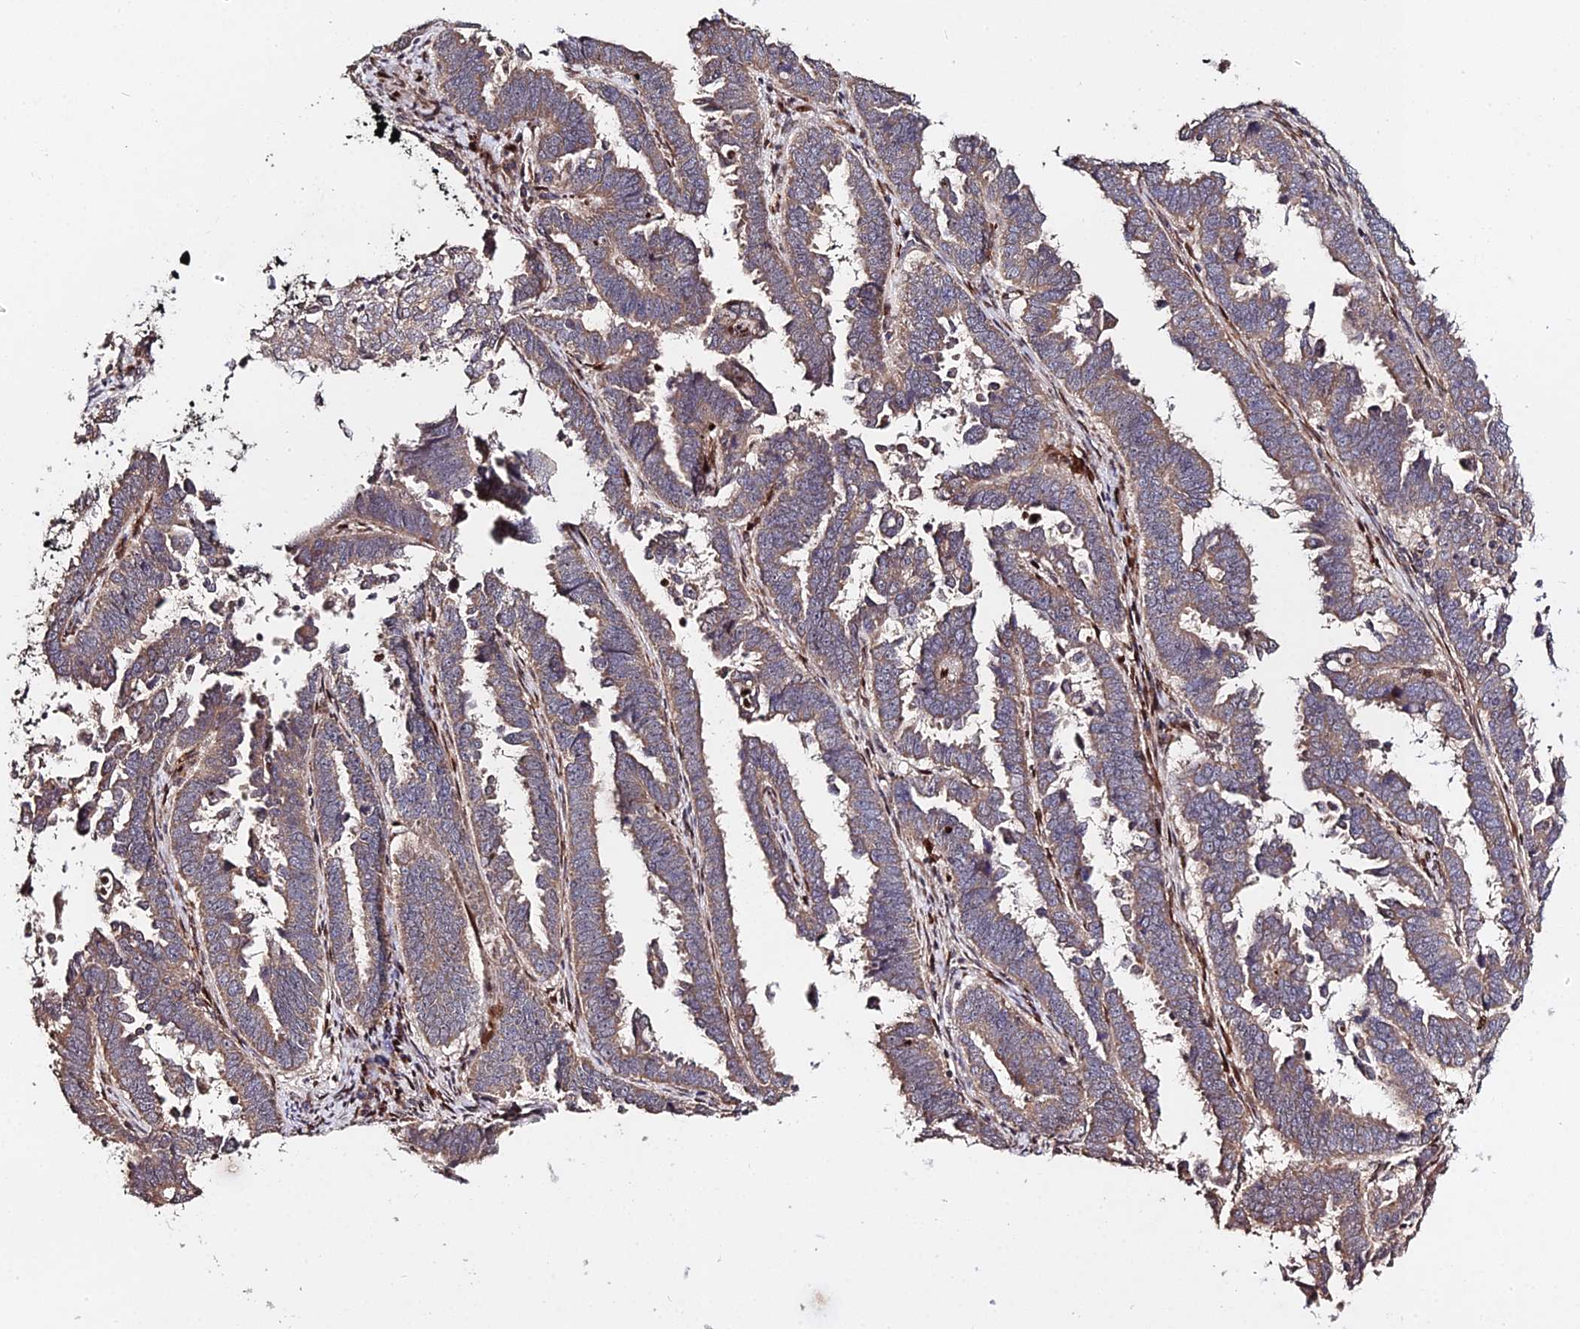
{"staining": {"intensity": "moderate", "quantity": ">75%", "location": "cytoplasmic/membranous"}, "tissue": "endometrial cancer", "cell_type": "Tumor cells", "image_type": "cancer", "snomed": [{"axis": "morphology", "description": "Adenocarcinoma, NOS"}, {"axis": "topography", "description": "Endometrium"}], "caption": "Brown immunohistochemical staining in endometrial adenocarcinoma shows moderate cytoplasmic/membranous expression in approximately >75% of tumor cells. The protein is stained brown, and the nuclei are stained in blue (DAB (3,3'-diaminobenzidine) IHC with brightfield microscopy, high magnification).", "gene": "RBMS2", "patient": {"sex": "female", "age": 75}}